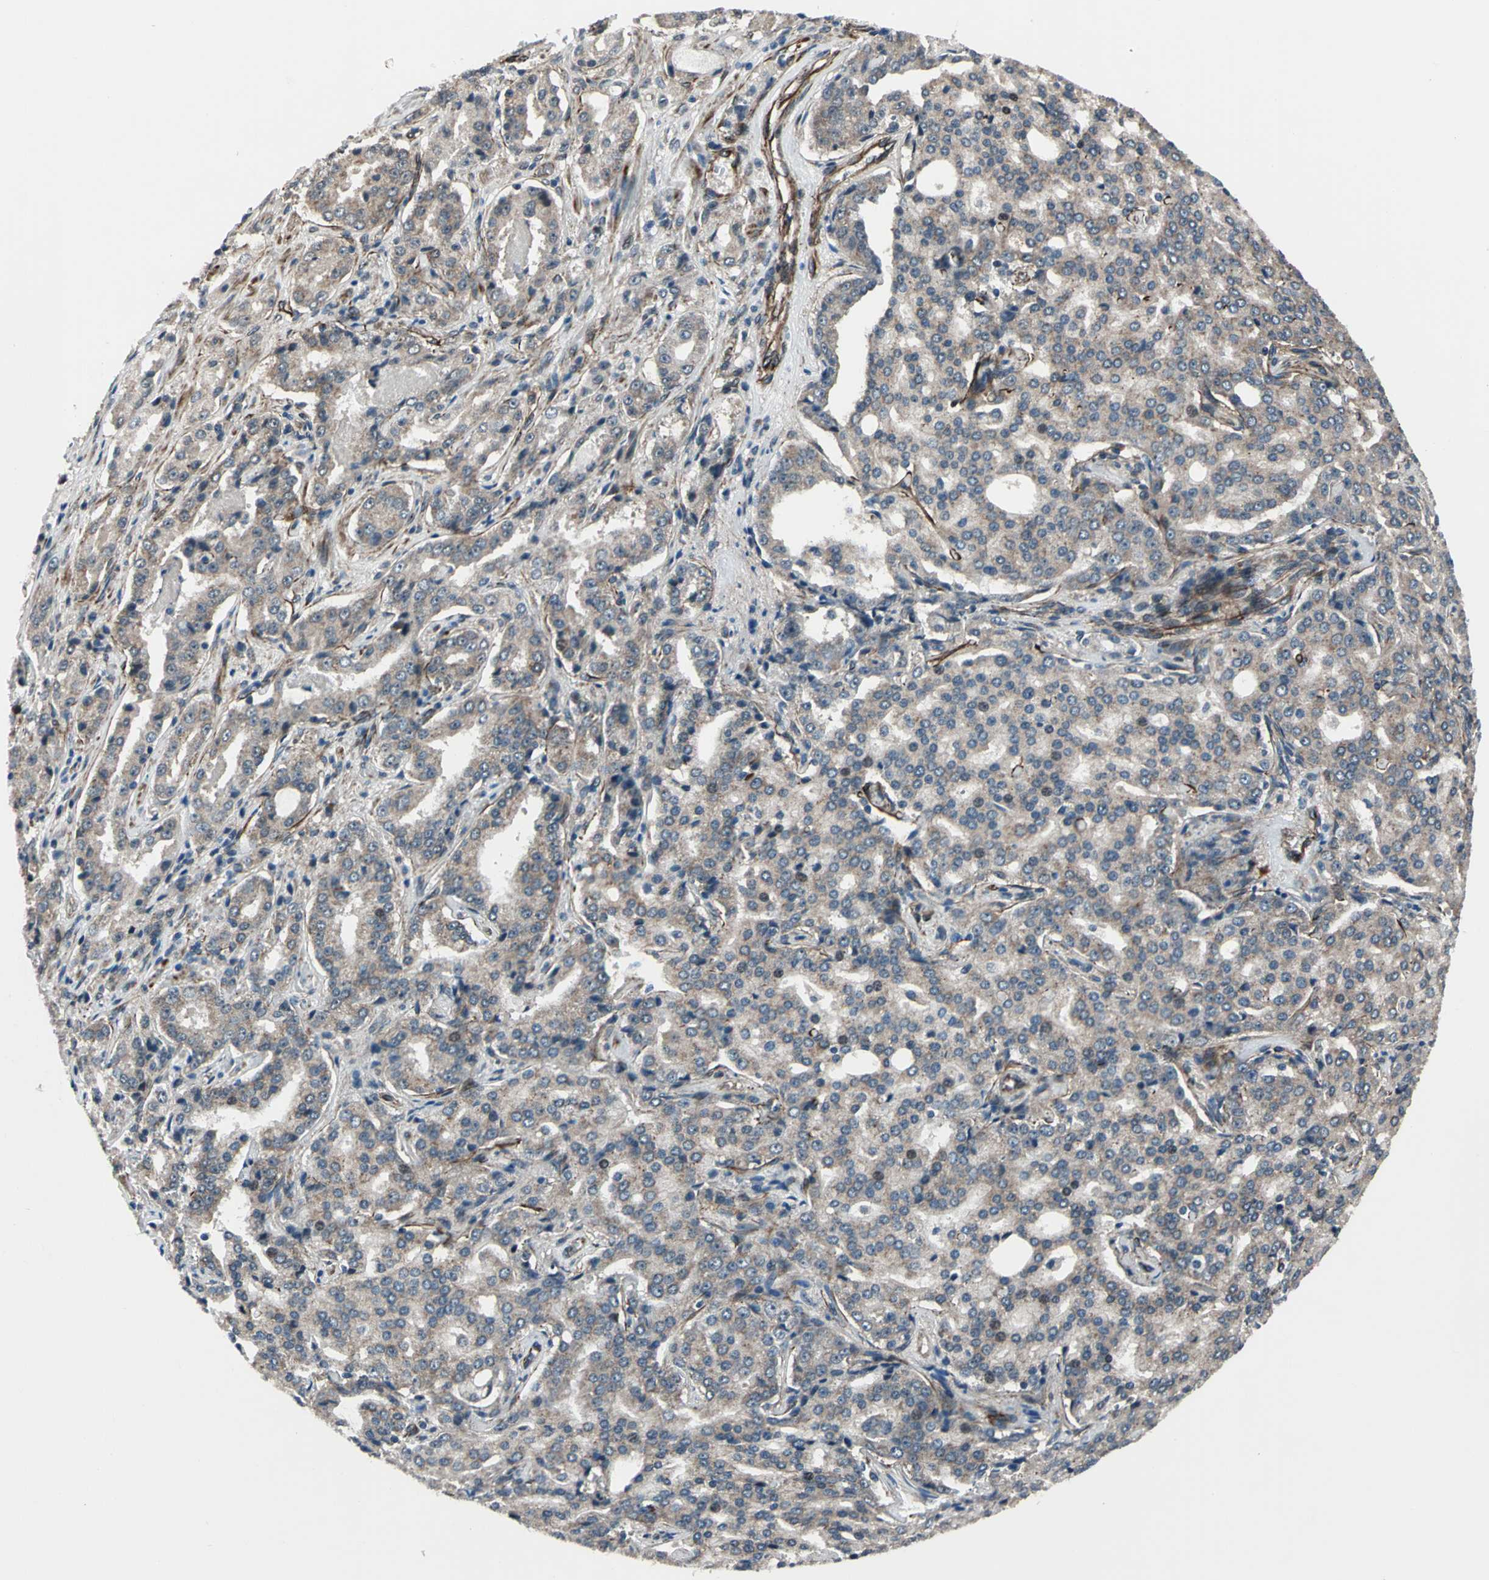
{"staining": {"intensity": "weak", "quantity": ">75%", "location": "cytoplasmic/membranous"}, "tissue": "prostate cancer", "cell_type": "Tumor cells", "image_type": "cancer", "snomed": [{"axis": "morphology", "description": "Adenocarcinoma, High grade"}, {"axis": "topography", "description": "Prostate"}], "caption": "High-magnification brightfield microscopy of prostate cancer stained with DAB (3,3'-diaminobenzidine) (brown) and counterstained with hematoxylin (blue). tumor cells exhibit weak cytoplasmic/membranous positivity is appreciated in about>75% of cells.", "gene": "EXD2", "patient": {"sex": "male", "age": 72}}